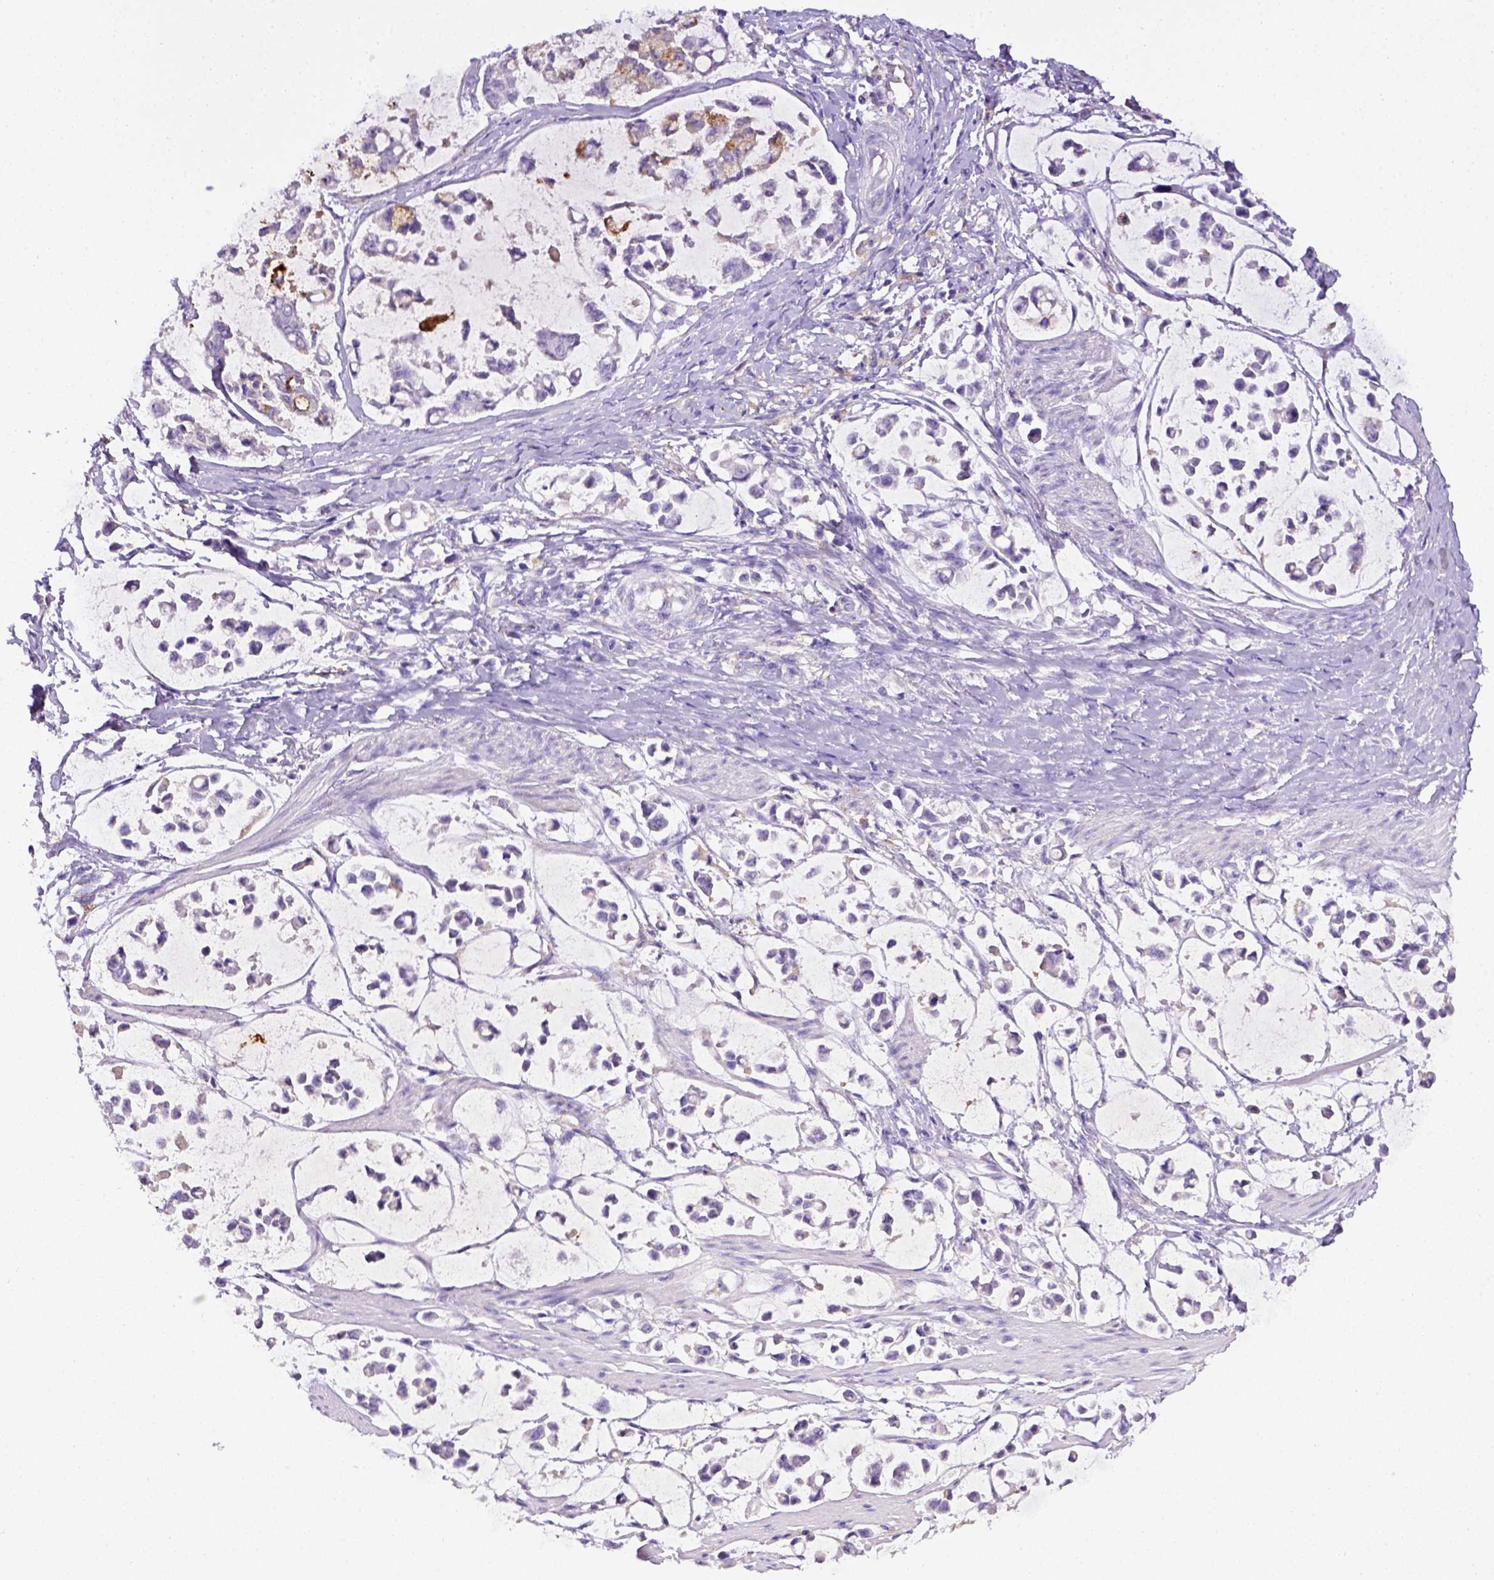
{"staining": {"intensity": "negative", "quantity": "none", "location": "none"}, "tissue": "stomach cancer", "cell_type": "Tumor cells", "image_type": "cancer", "snomed": [{"axis": "morphology", "description": "Adenocarcinoma, NOS"}, {"axis": "topography", "description": "Stomach"}], "caption": "This is an IHC photomicrograph of adenocarcinoma (stomach). There is no staining in tumor cells.", "gene": "CD40", "patient": {"sex": "male", "age": 82}}